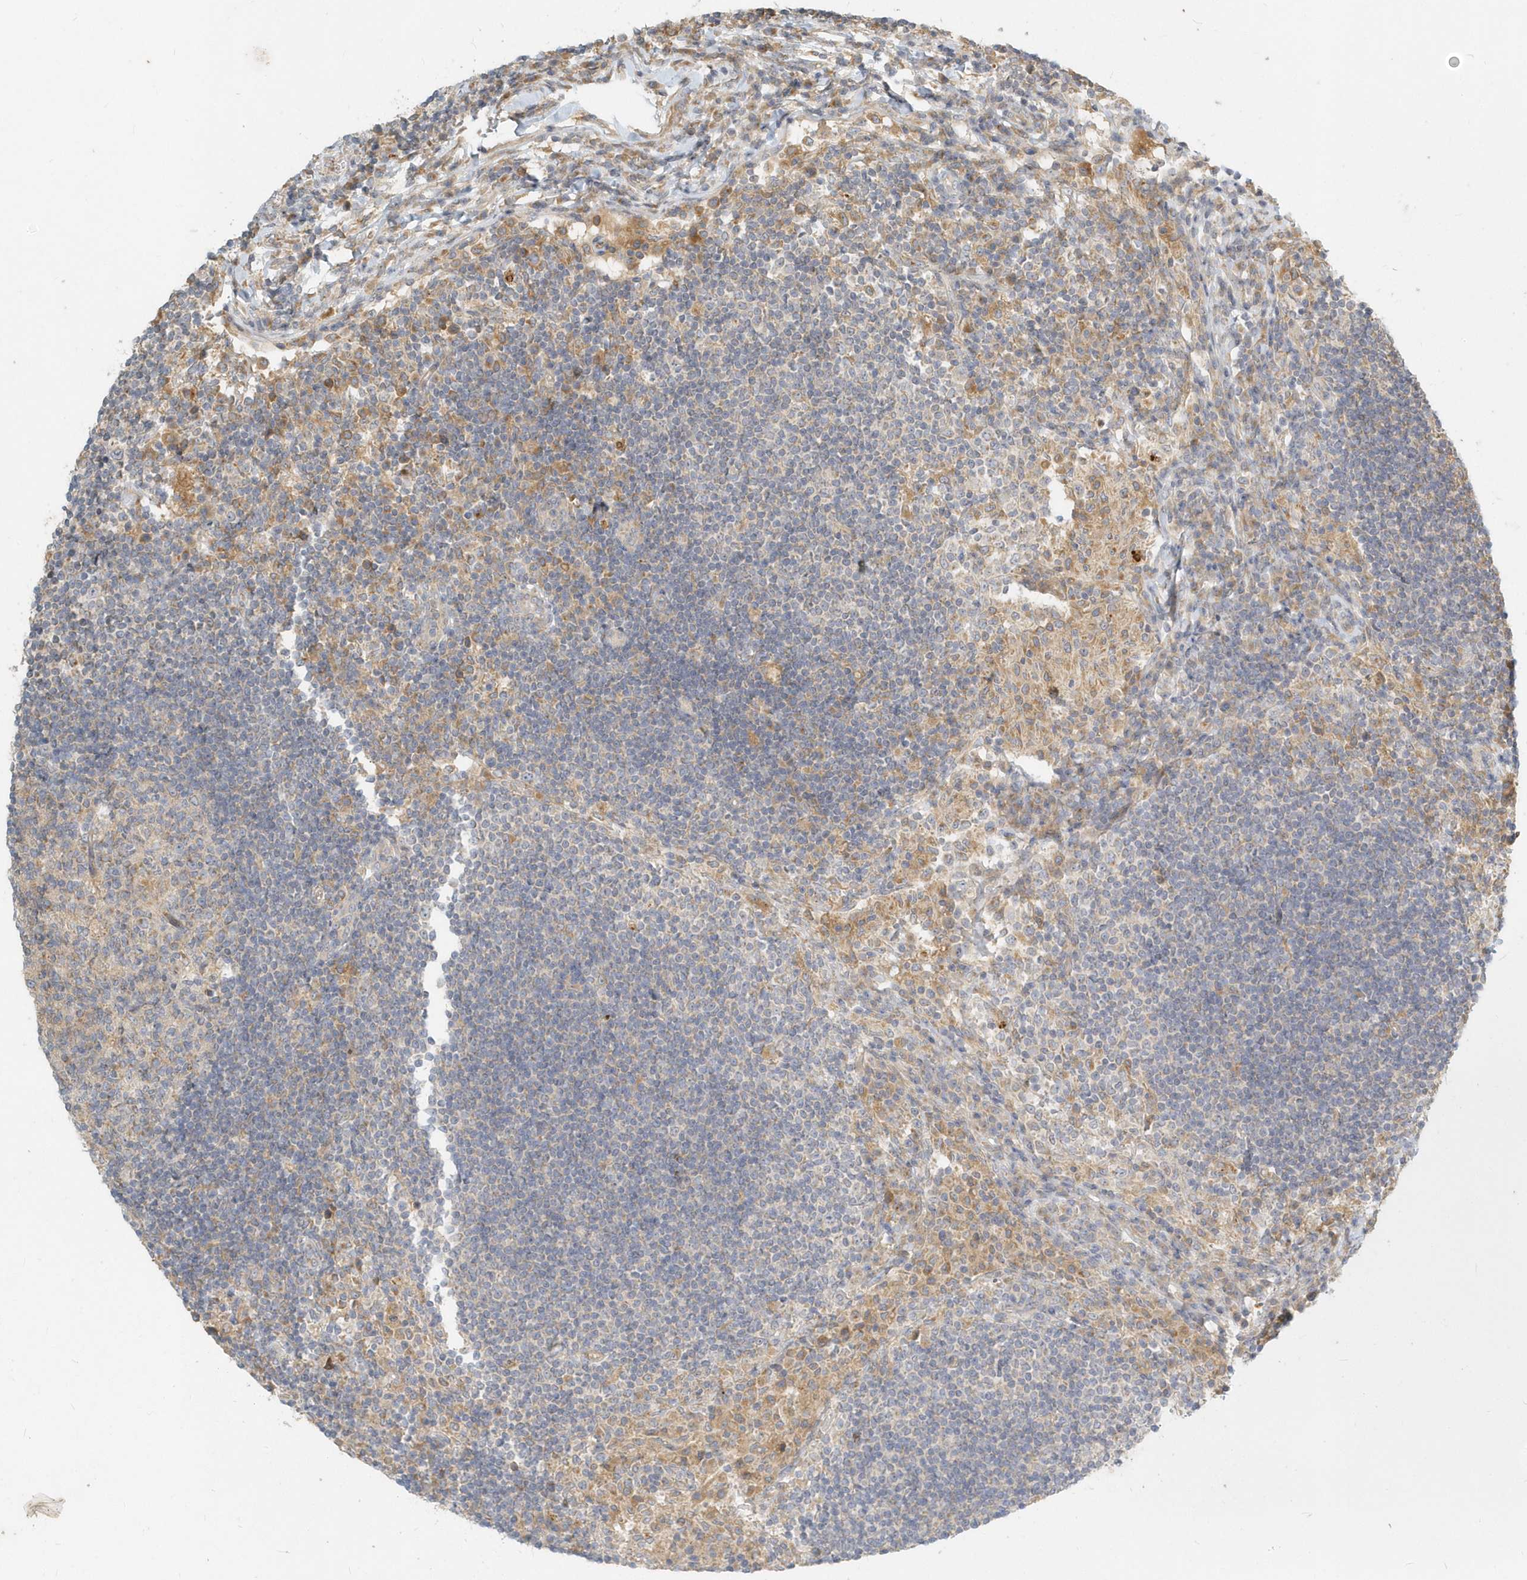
{"staining": {"intensity": "weak", "quantity": "<25%", "location": "cytoplasmic/membranous"}, "tissue": "lymph node", "cell_type": "Germinal center cells", "image_type": "normal", "snomed": [{"axis": "morphology", "description": "Normal tissue, NOS"}, {"axis": "topography", "description": "Lymph node"}], "caption": "DAB (3,3'-diaminobenzidine) immunohistochemical staining of unremarkable human lymph node demonstrates no significant staining in germinal center cells.", "gene": "NAPB", "patient": {"sex": "female", "age": 53}}